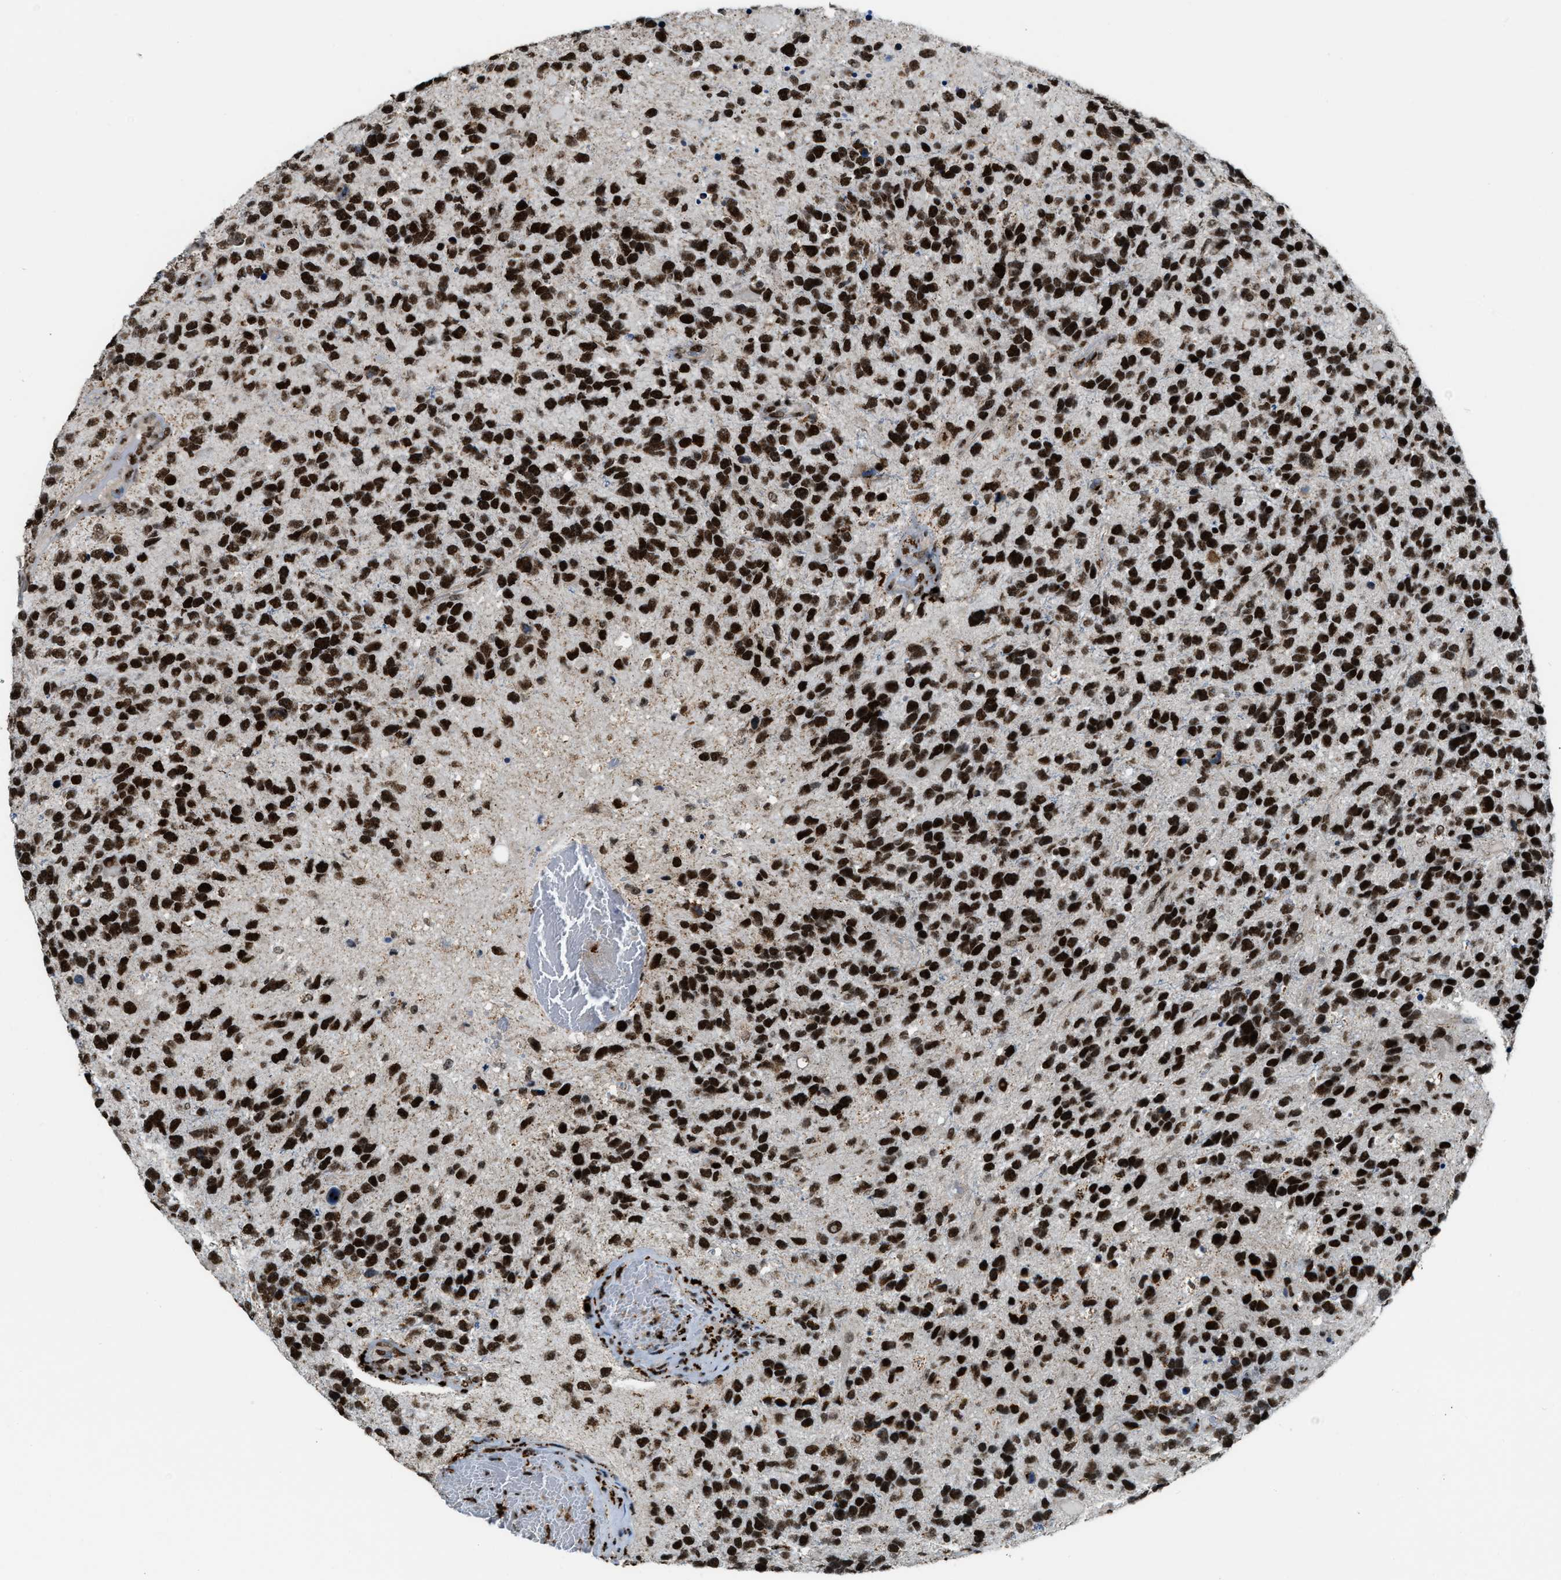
{"staining": {"intensity": "strong", "quantity": ">75%", "location": "nuclear"}, "tissue": "glioma", "cell_type": "Tumor cells", "image_type": "cancer", "snomed": [{"axis": "morphology", "description": "Glioma, malignant, High grade"}, {"axis": "topography", "description": "Brain"}], "caption": "Approximately >75% of tumor cells in human glioma exhibit strong nuclear protein positivity as visualized by brown immunohistochemical staining.", "gene": "NUMA1", "patient": {"sex": "female", "age": 58}}